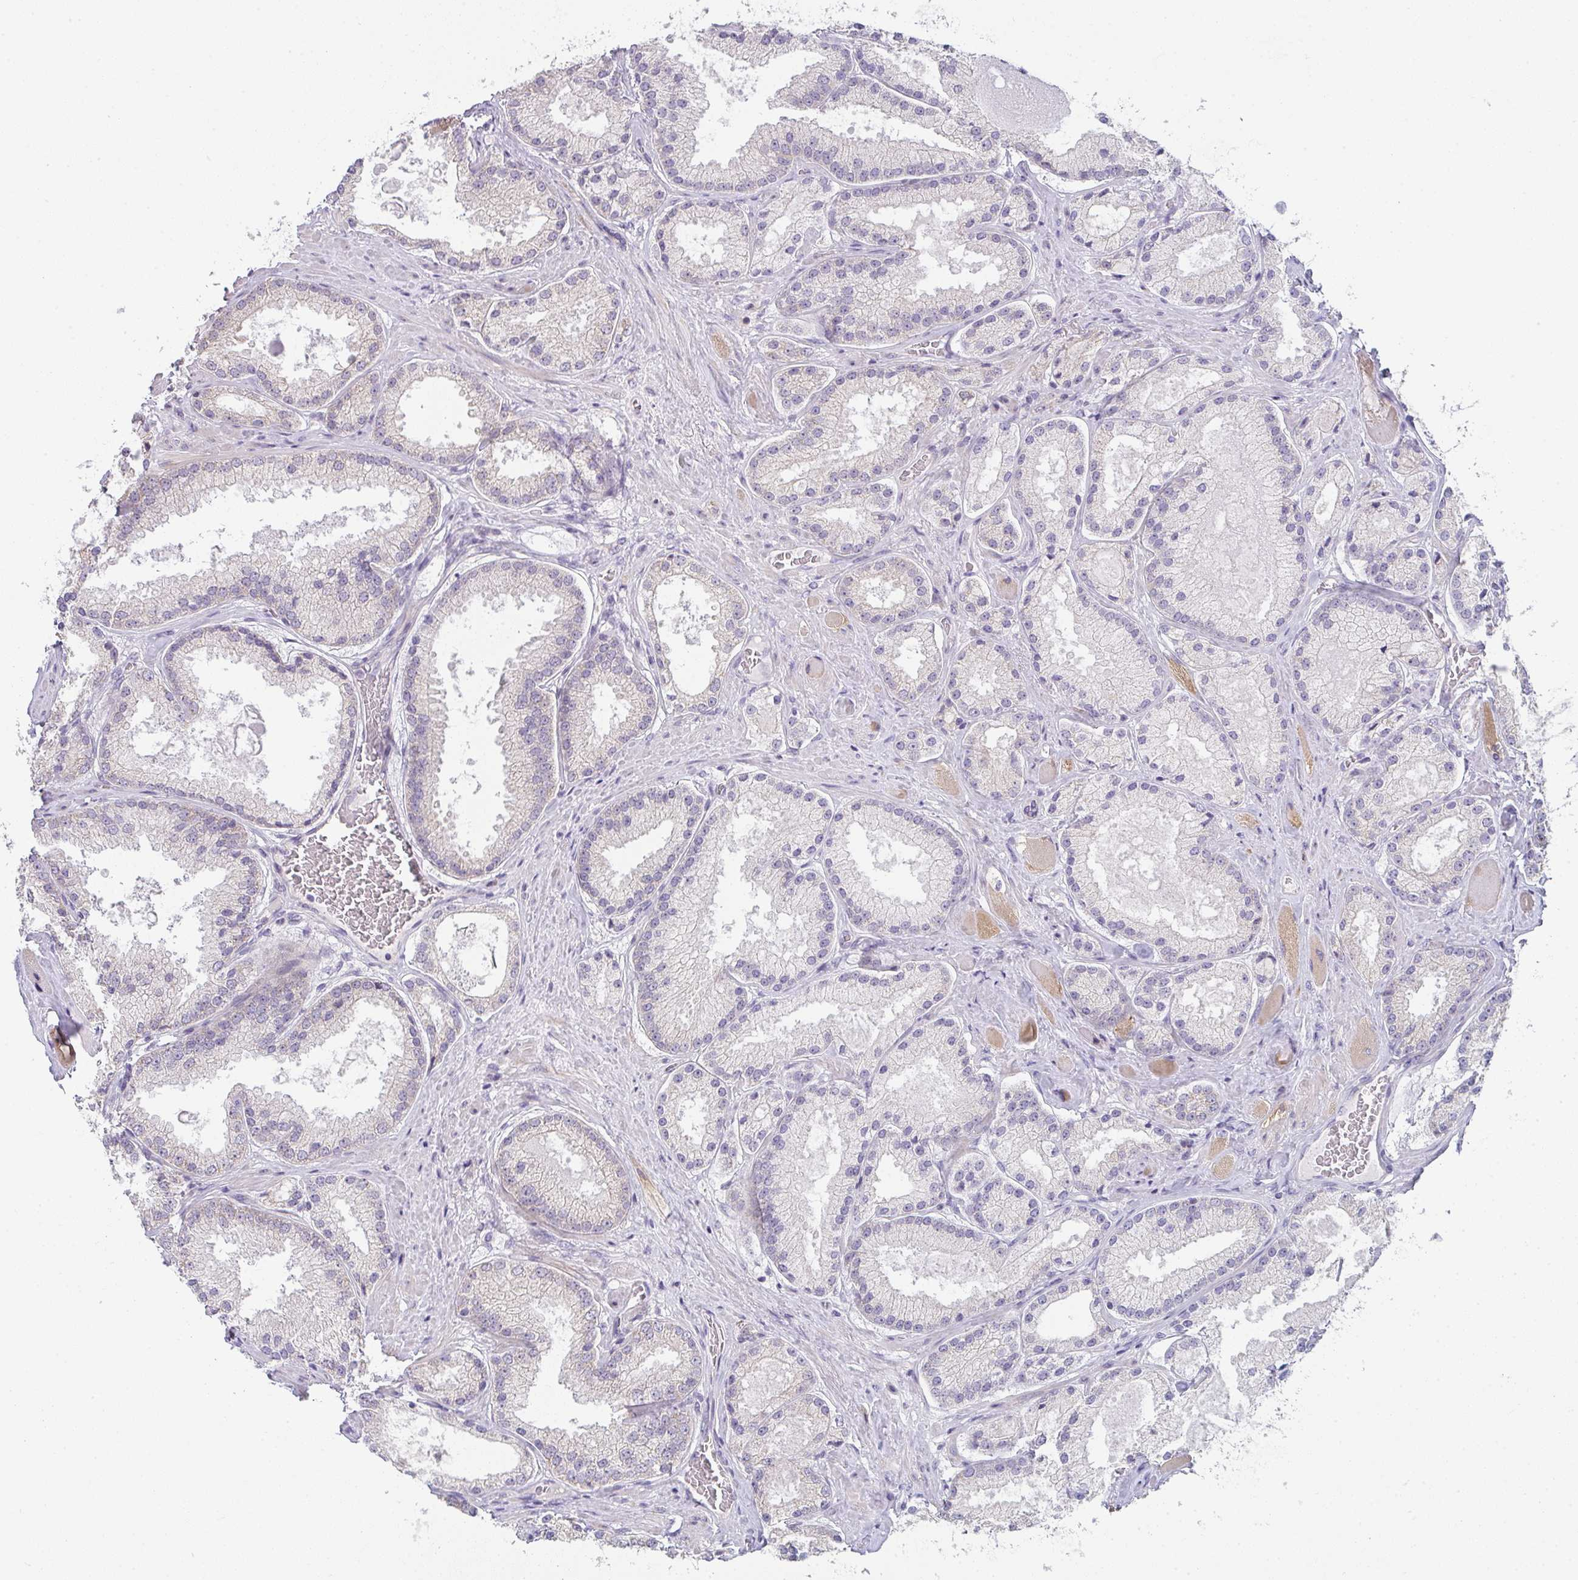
{"staining": {"intensity": "negative", "quantity": "none", "location": "none"}, "tissue": "prostate cancer", "cell_type": "Tumor cells", "image_type": "cancer", "snomed": [{"axis": "morphology", "description": "Adenocarcinoma, High grade"}, {"axis": "topography", "description": "Prostate"}], "caption": "This histopathology image is of high-grade adenocarcinoma (prostate) stained with immunohistochemistry to label a protein in brown with the nuclei are counter-stained blue. There is no staining in tumor cells.", "gene": "CACNA1S", "patient": {"sex": "male", "age": 68}}